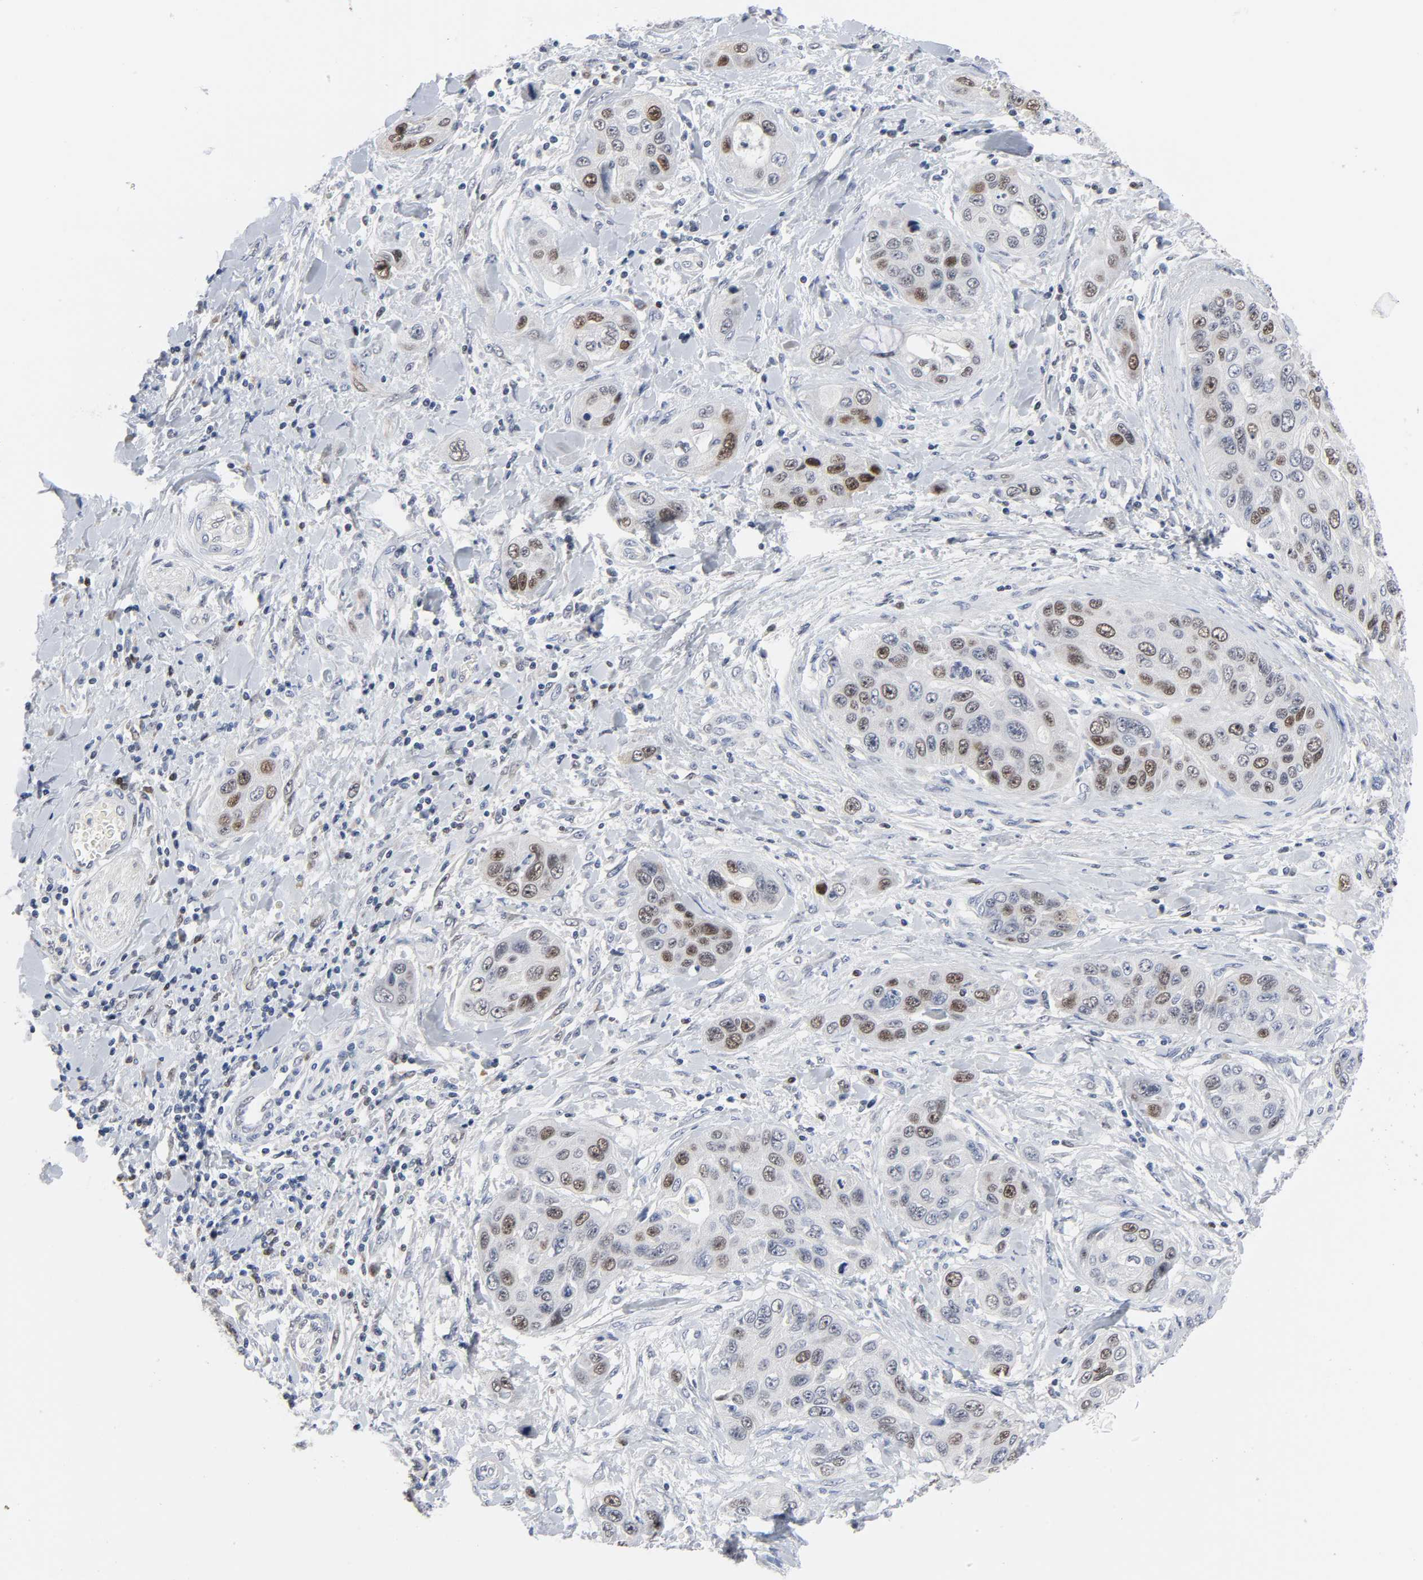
{"staining": {"intensity": "moderate", "quantity": "<25%", "location": "nuclear"}, "tissue": "pancreatic cancer", "cell_type": "Tumor cells", "image_type": "cancer", "snomed": [{"axis": "morphology", "description": "Adenocarcinoma, NOS"}, {"axis": "topography", "description": "Pancreas"}], "caption": "Brown immunohistochemical staining in pancreatic cancer shows moderate nuclear staining in approximately <25% of tumor cells. The staining was performed using DAB (3,3'-diaminobenzidine) to visualize the protein expression in brown, while the nuclei were stained in blue with hematoxylin (Magnification: 20x).", "gene": "WEE1", "patient": {"sex": "female", "age": 70}}